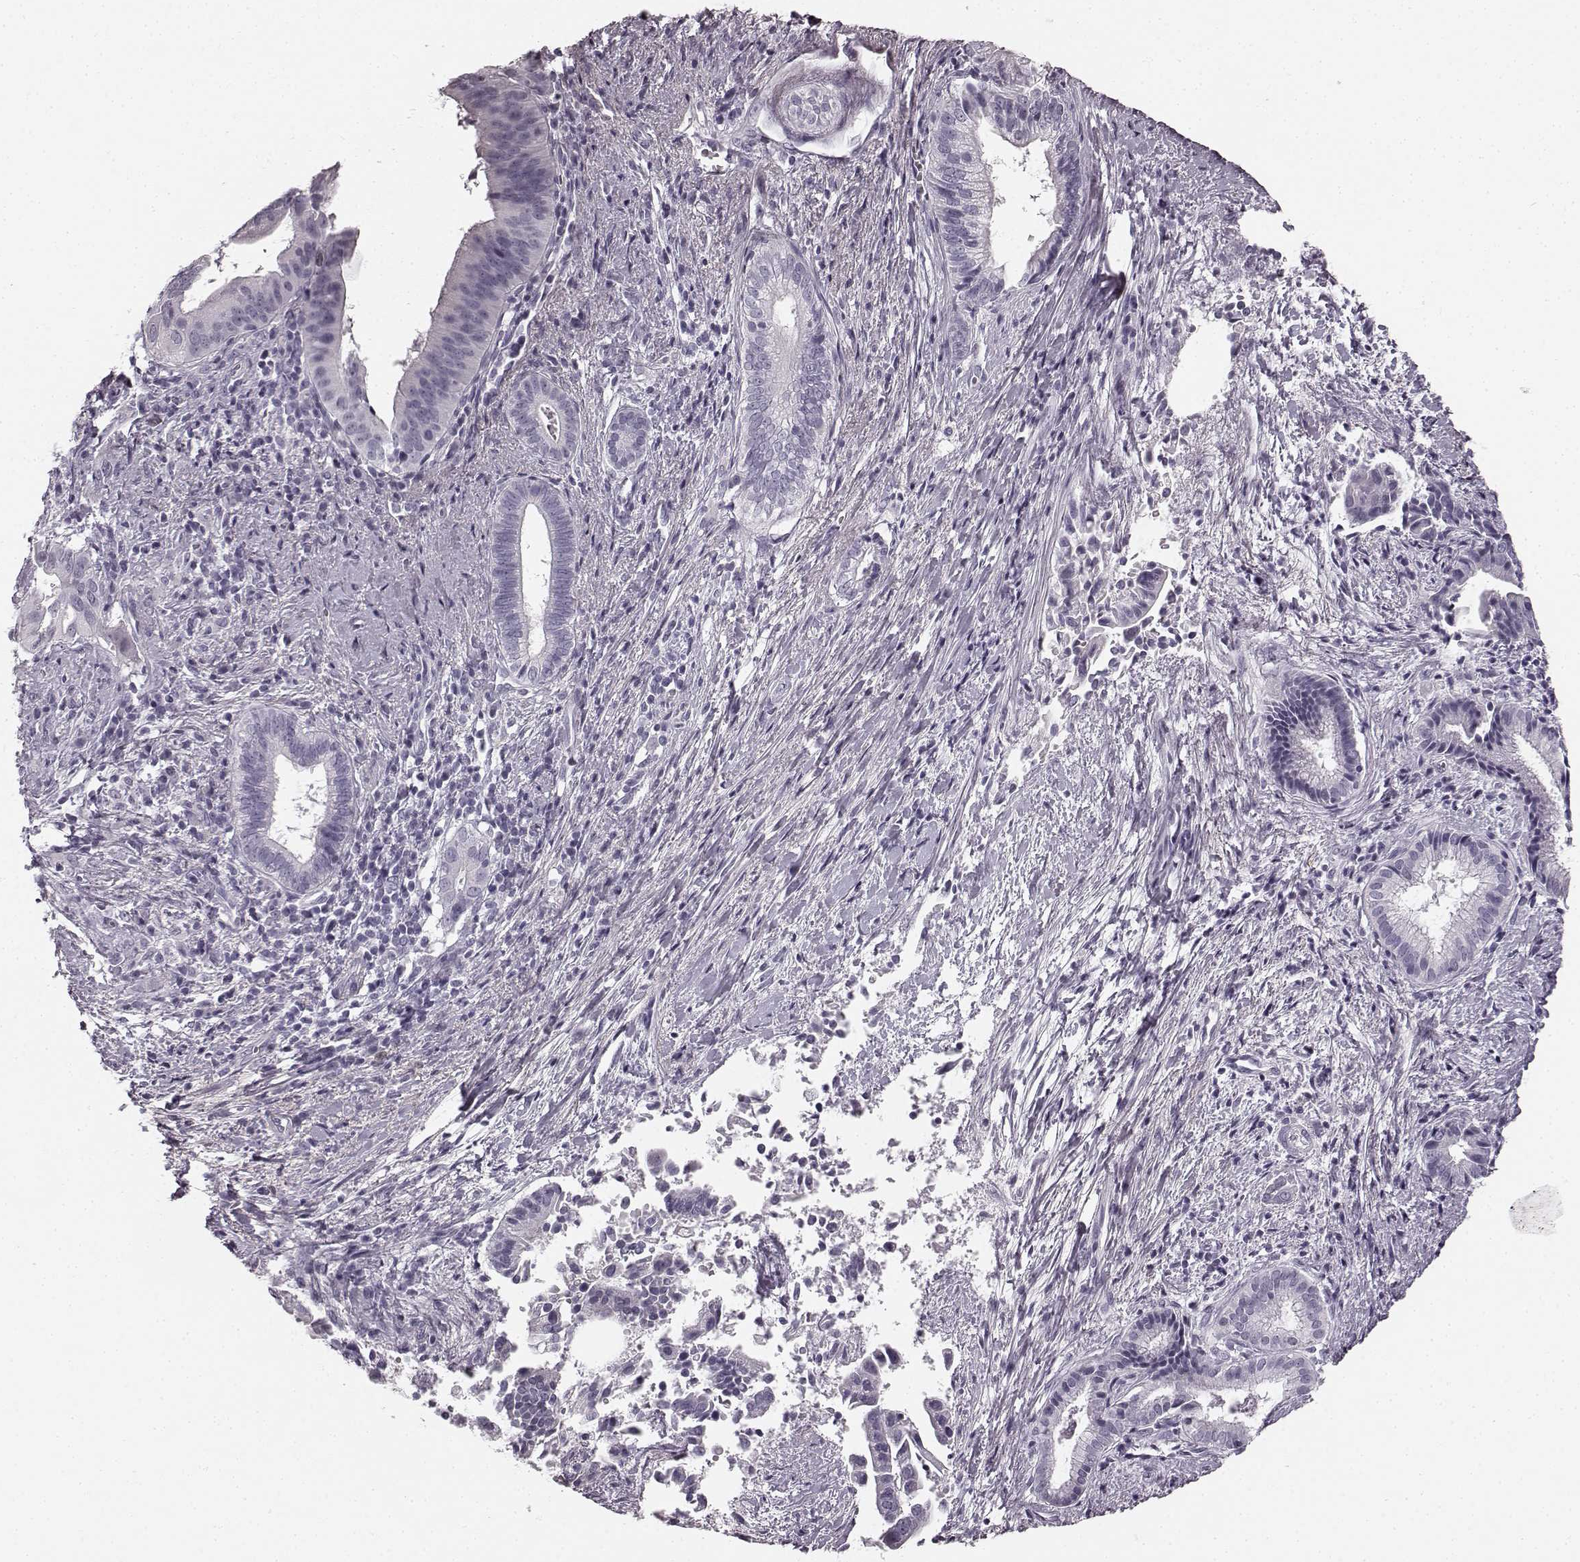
{"staining": {"intensity": "negative", "quantity": "none", "location": "none"}, "tissue": "pancreatic cancer", "cell_type": "Tumor cells", "image_type": "cancer", "snomed": [{"axis": "morphology", "description": "Adenocarcinoma, NOS"}, {"axis": "topography", "description": "Pancreas"}], "caption": "Immunohistochemical staining of human pancreatic adenocarcinoma exhibits no significant staining in tumor cells.", "gene": "TMPRSS15", "patient": {"sex": "male", "age": 61}}